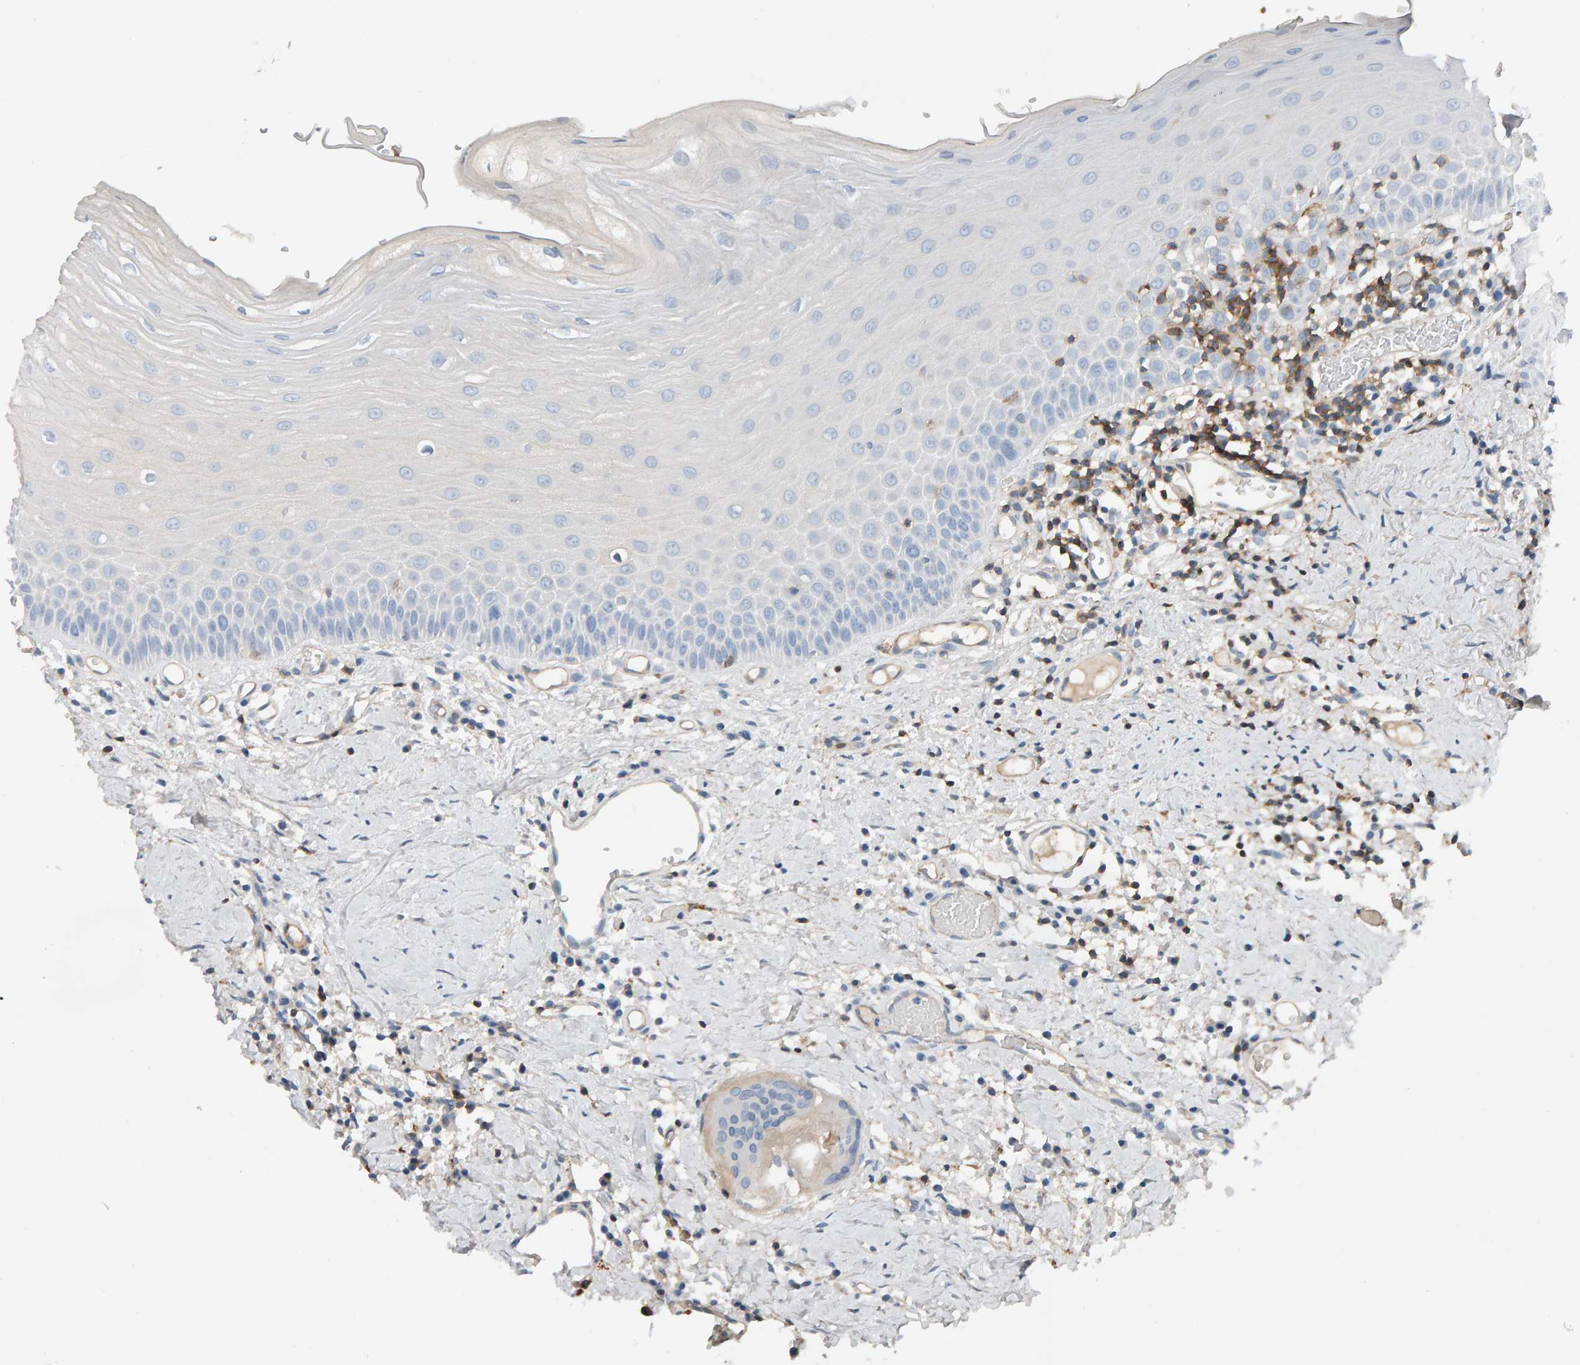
{"staining": {"intensity": "negative", "quantity": "none", "location": "none"}, "tissue": "oral mucosa", "cell_type": "Squamous epithelial cells", "image_type": "normal", "snomed": [{"axis": "morphology", "description": "Normal tissue, NOS"}, {"axis": "topography", "description": "Skeletal muscle"}, {"axis": "topography", "description": "Oral tissue"}, {"axis": "topography", "description": "Peripheral nerve tissue"}], "caption": "The micrograph displays no significant expression in squamous epithelial cells of oral mucosa.", "gene": "FYN", "patient": {"sex": "female", "age": 84}}